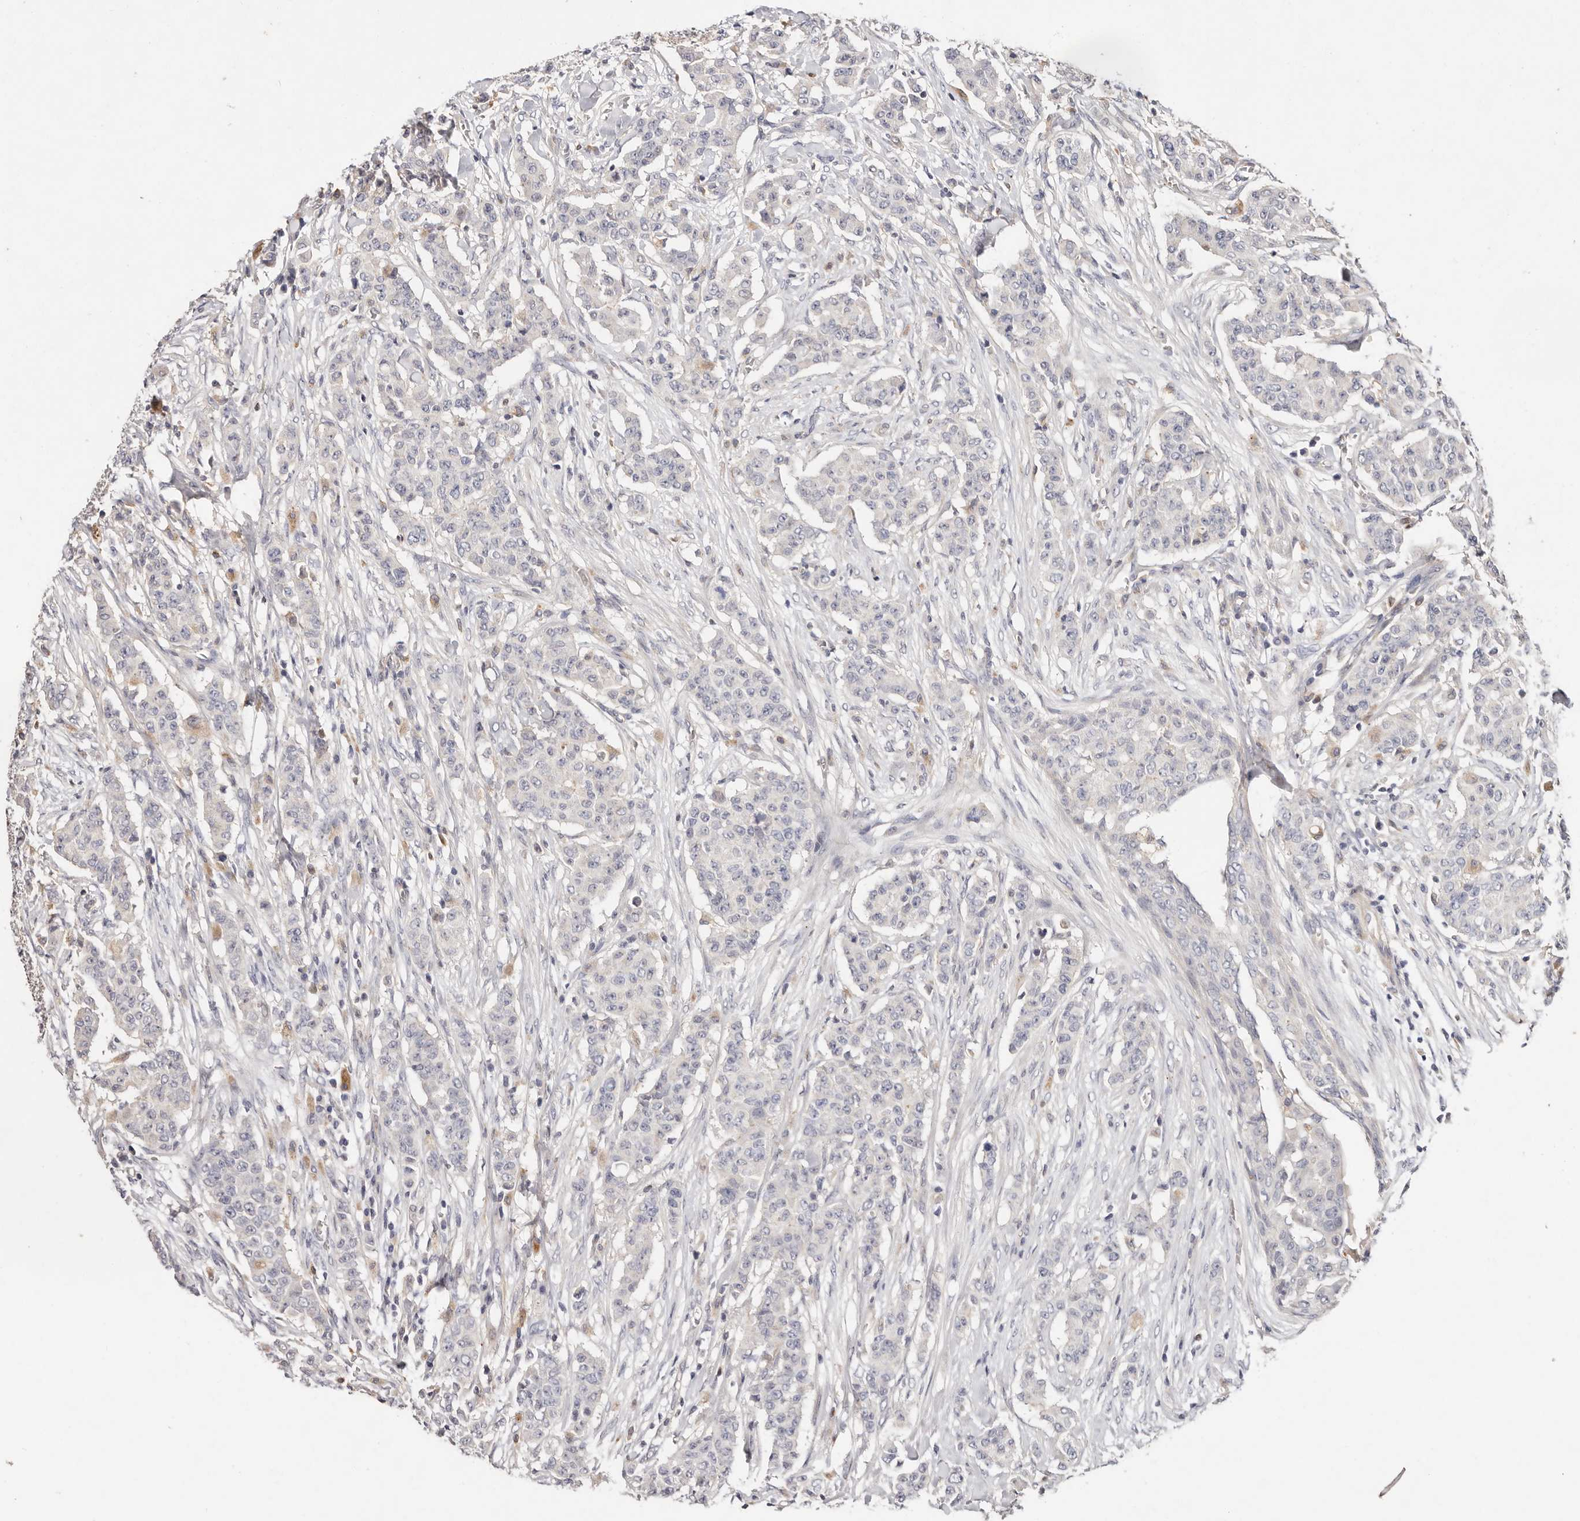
{"staining": {"intensity": "negative", "quantity": "none", "location": "none"}, "tissue": "breast cancer", "cell_type": "Tumor cells", "image_type": "cancer", "snomed": [{"axis": "morphology", "description": "Duct carcinoma"}, {"axis": "topography", "description": "Breast"}], "caption": "High power microscopy photomicrograph of an immunohistochemistry image of breast cancer (infiltrating ductal carcinoma), revealing no significant expression in tumor cells.", "gene": "THBS3", "patient": {"sex": "female", "age": 40}}